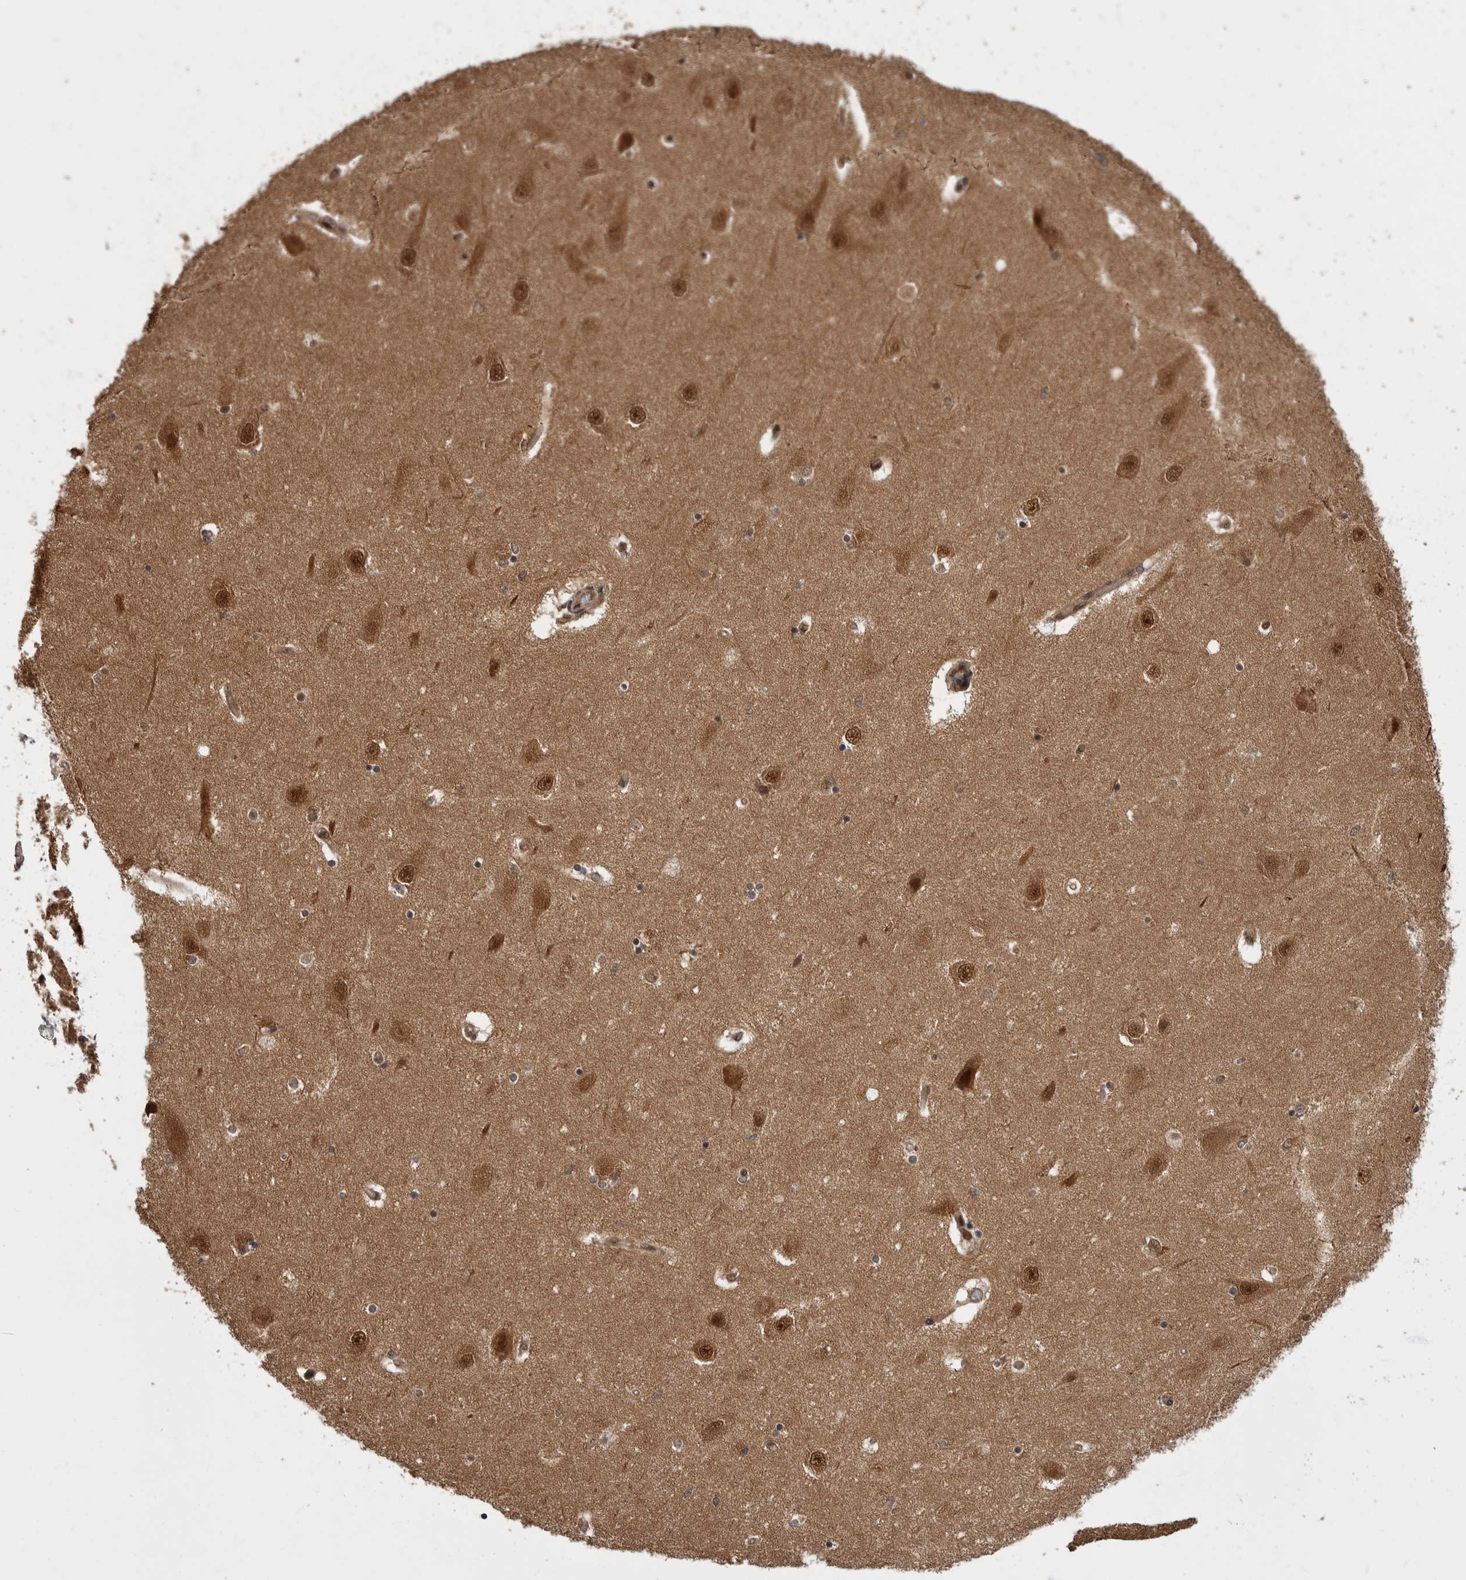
{"staining": {"intensity": "moderate", "quantity": "<25%", "location": "cytoplasmic/membranous,nuclear"}, "tissue": "hippocampus", "cell_type": "Glial cells", "image_type": "normal", "snomed": [{"axis": "morphology", "description": "Normal tissue, NOS"}, {"axis": "topography", "description": "Hippocampus"}], "caption": "This micrograph displays unremarkable hippocampus stained with IHC to label a protein in brown. The cytoplasmic/membranous,nuclear of glial cells show moderate positivity for the protein. Nuclei are counter-stained blue.", "gene": "AKT3", "patient": {"sex": "female", "age": 54}}